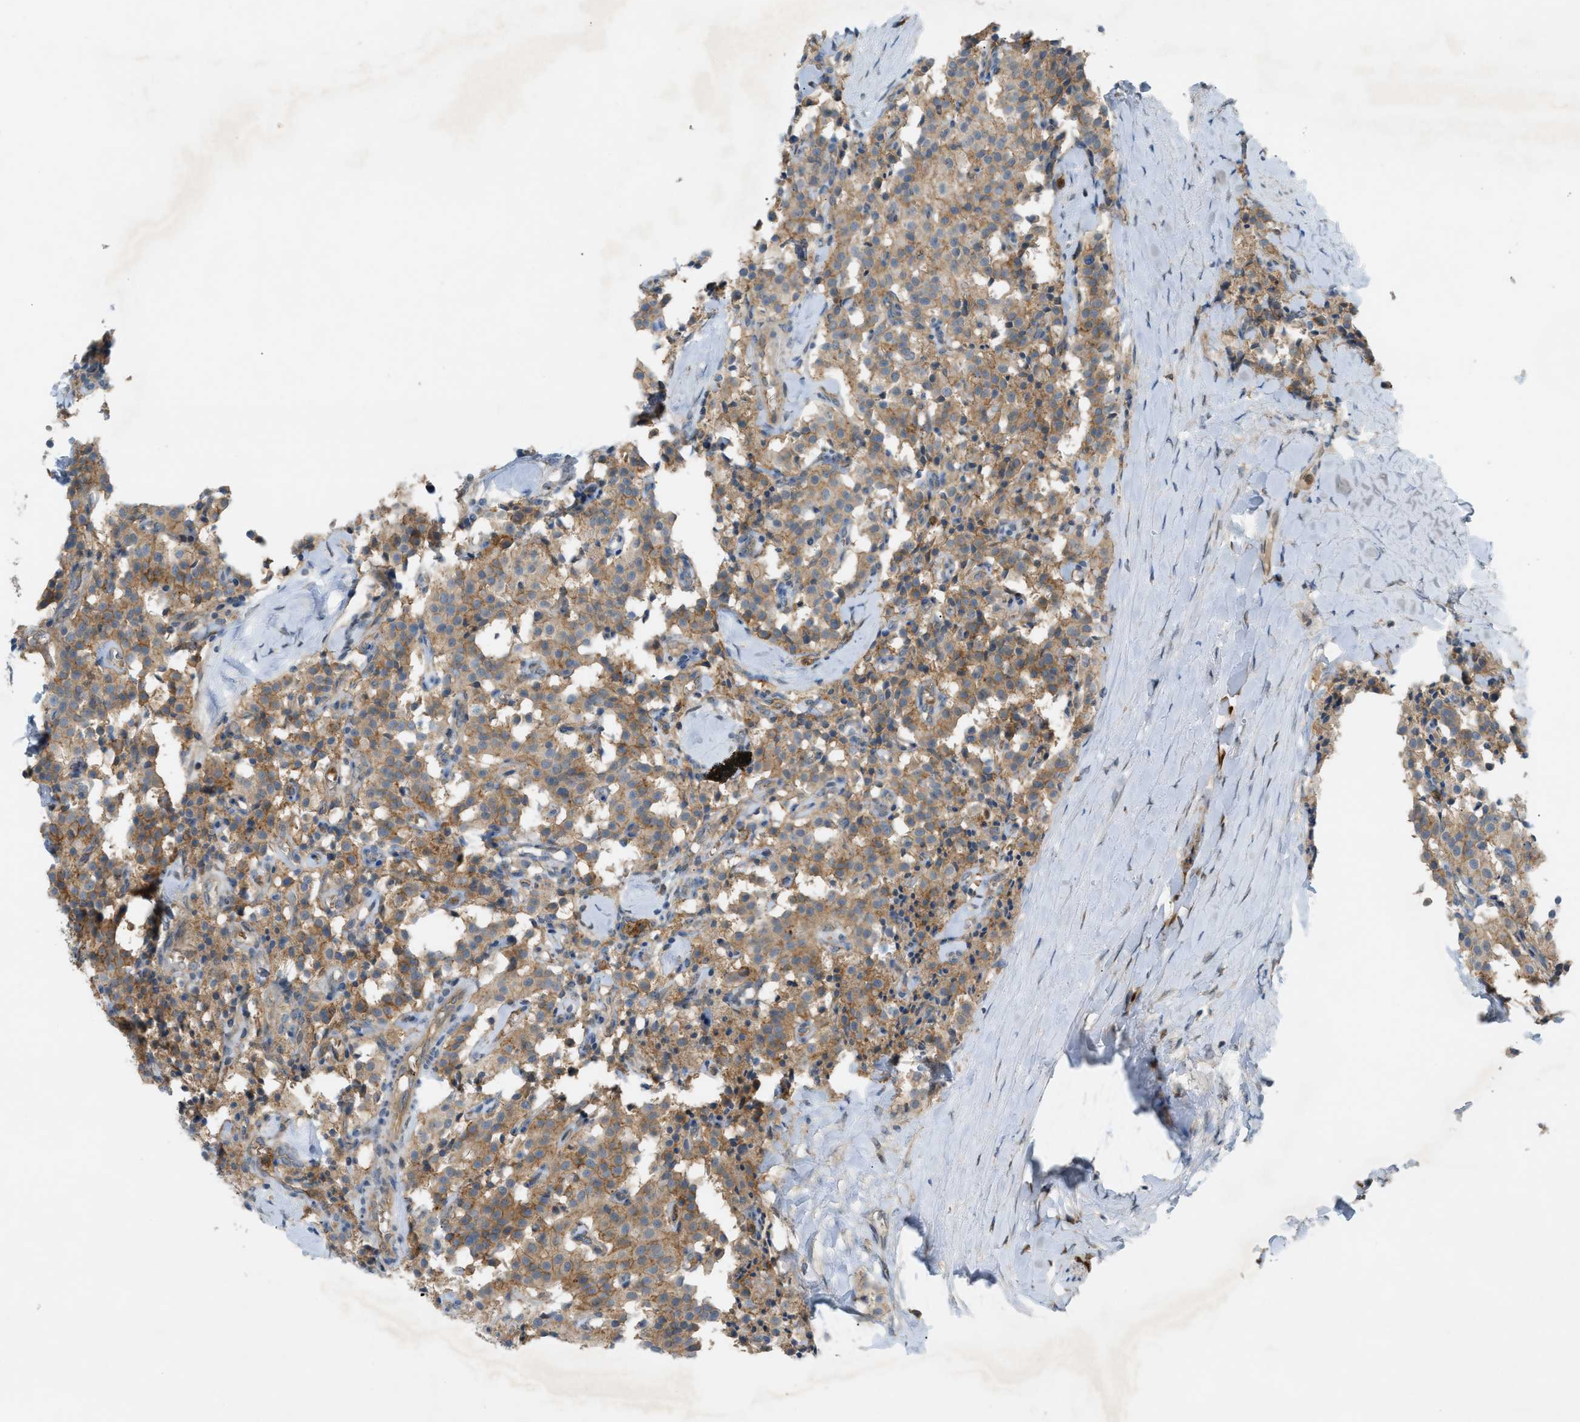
{"staining": {"intensity": "strong", "quantity": "25%-75%", "location": "cytoplasmic/membranous"}, "tissue": "carcinoid", "cell_type": "Tumor cells", "image_type": "cancer", "snomed": [{"axis": "morphology", "description": "Carcinoid, malignant, NOS"}, {"axis": "topography", "description": "Lung"}], "caption": "Protein analysis of malignant carcinoid tissue reveals strong cytoplasmic/membranous expression in approximately 25%-75% of tumor cells. (Brightfield microscopy of DAB IHC at high magnification).", "gene": "GRK6", "patient": {"sex": "male", "age": 30}}